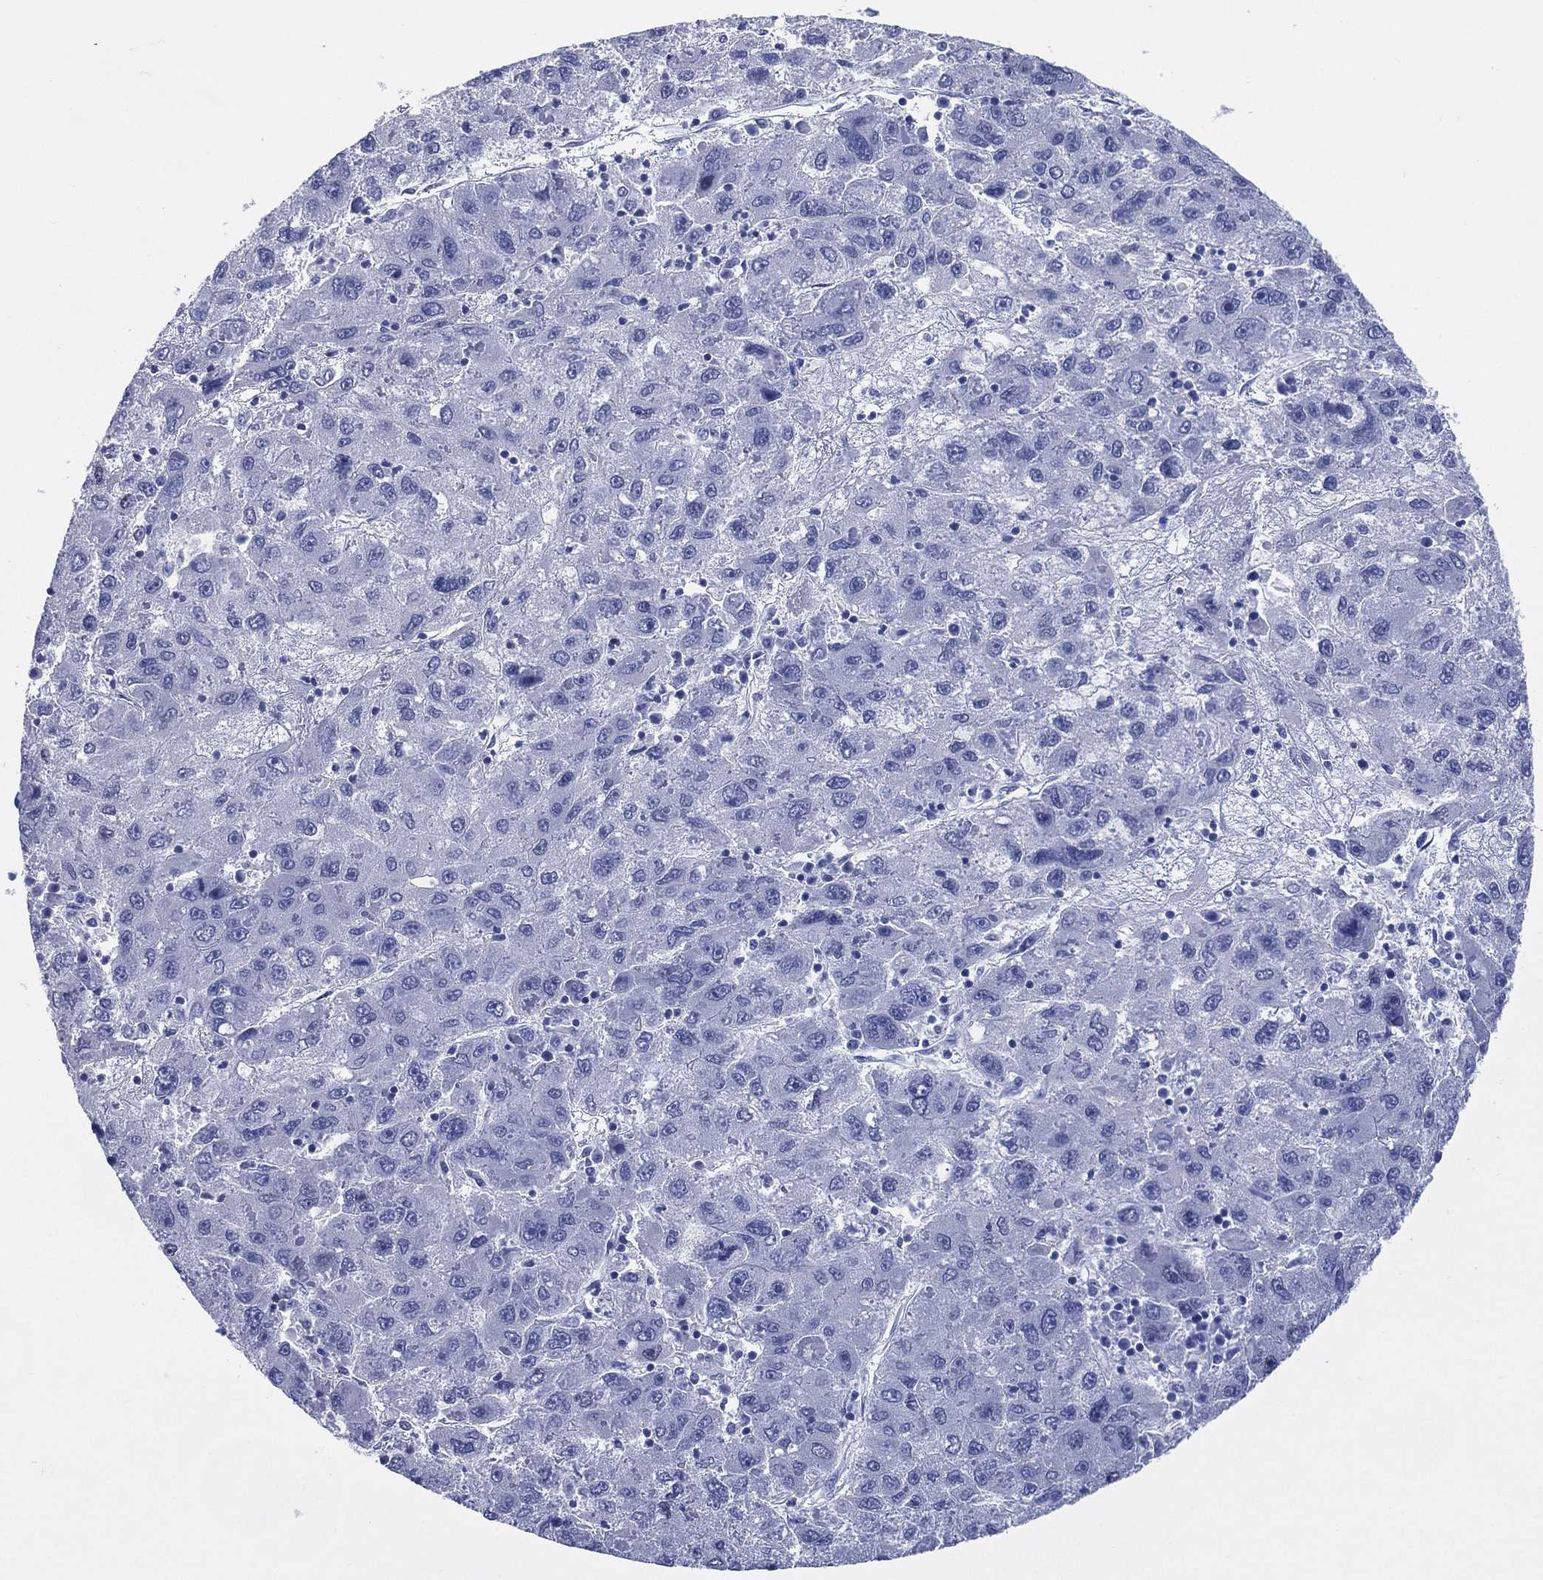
{"staining": {"intensity": "negative", "quantity": "none", "location": "none"}, "tissue": "liver cancer", "cell_type": "Tumor cells", "image_type": "cancer", "snomed": [{"axis": "morphology", "description": "Carcinoma, Hepatocellular, NOS"}, {"axis": "topography", "description": "Liver"}], "caption": "High power microscopy photomicrograph of an immunohistochemistry micrograph of liver cancer (hepatocellular carcinoma), revealing no significant expression in tumor cells.", "gene": "TMEM247", "patient": {"sex": "male", "age": 75}}